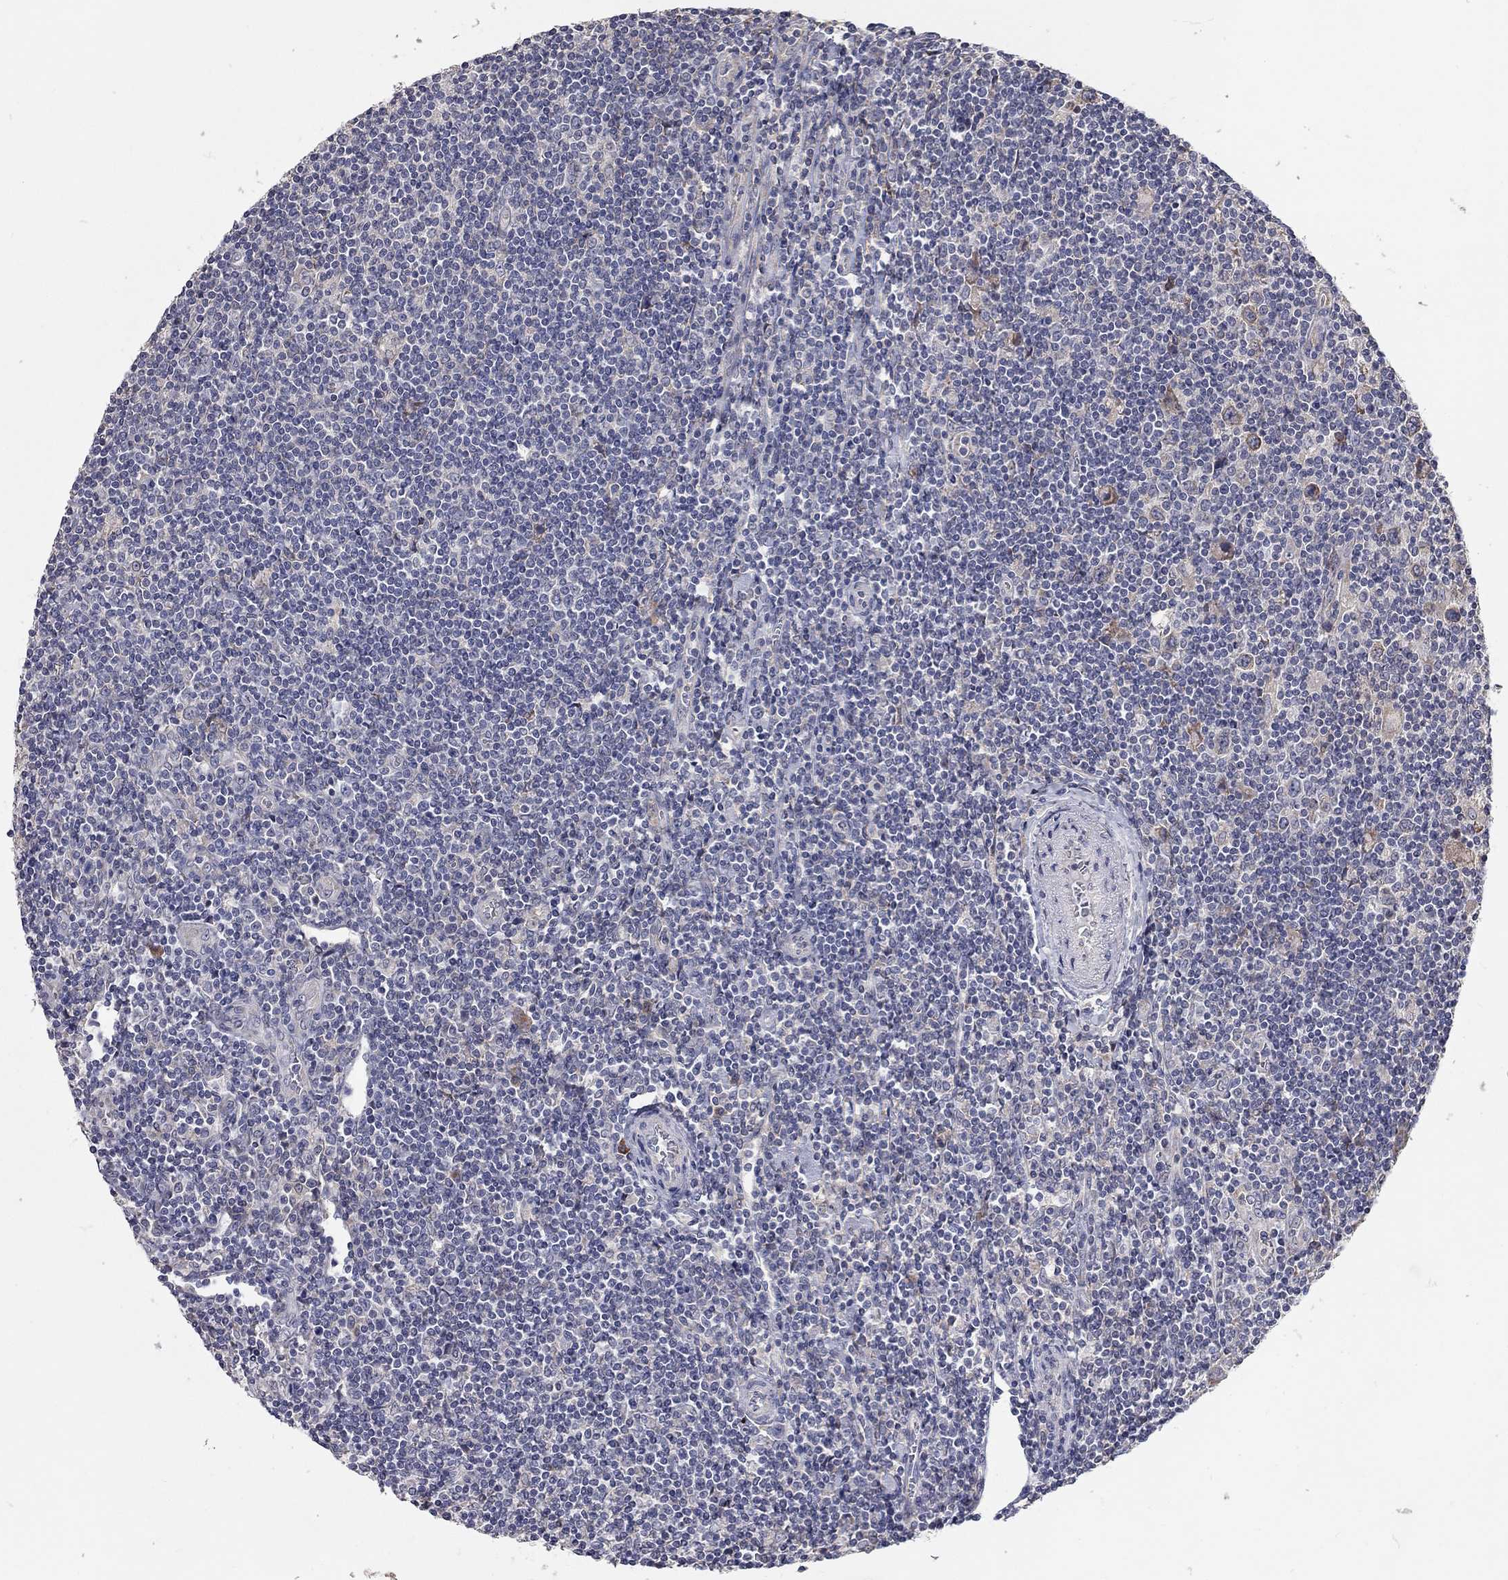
{"staining": {"intensity": "negative", "quantity": "none", "location": "none"}, "tissue": "lymphoma", "cell_type": "Tumor cells", "image_type": "cancer", "snomed": [{"axis": "morphology", "description": "Hodgkin's disease, NOS"}, {"axis": "topography", "description": "Lymph node"}], "caption": "There is no significant positivity in tumor cells of Hodgkin's disease. The staining is performed using DAB brown chromogen with nuclei counter-stained in using hematoxylin.", "gene": "XAGE2", "patient": {"sex": "male", "age": 40}}